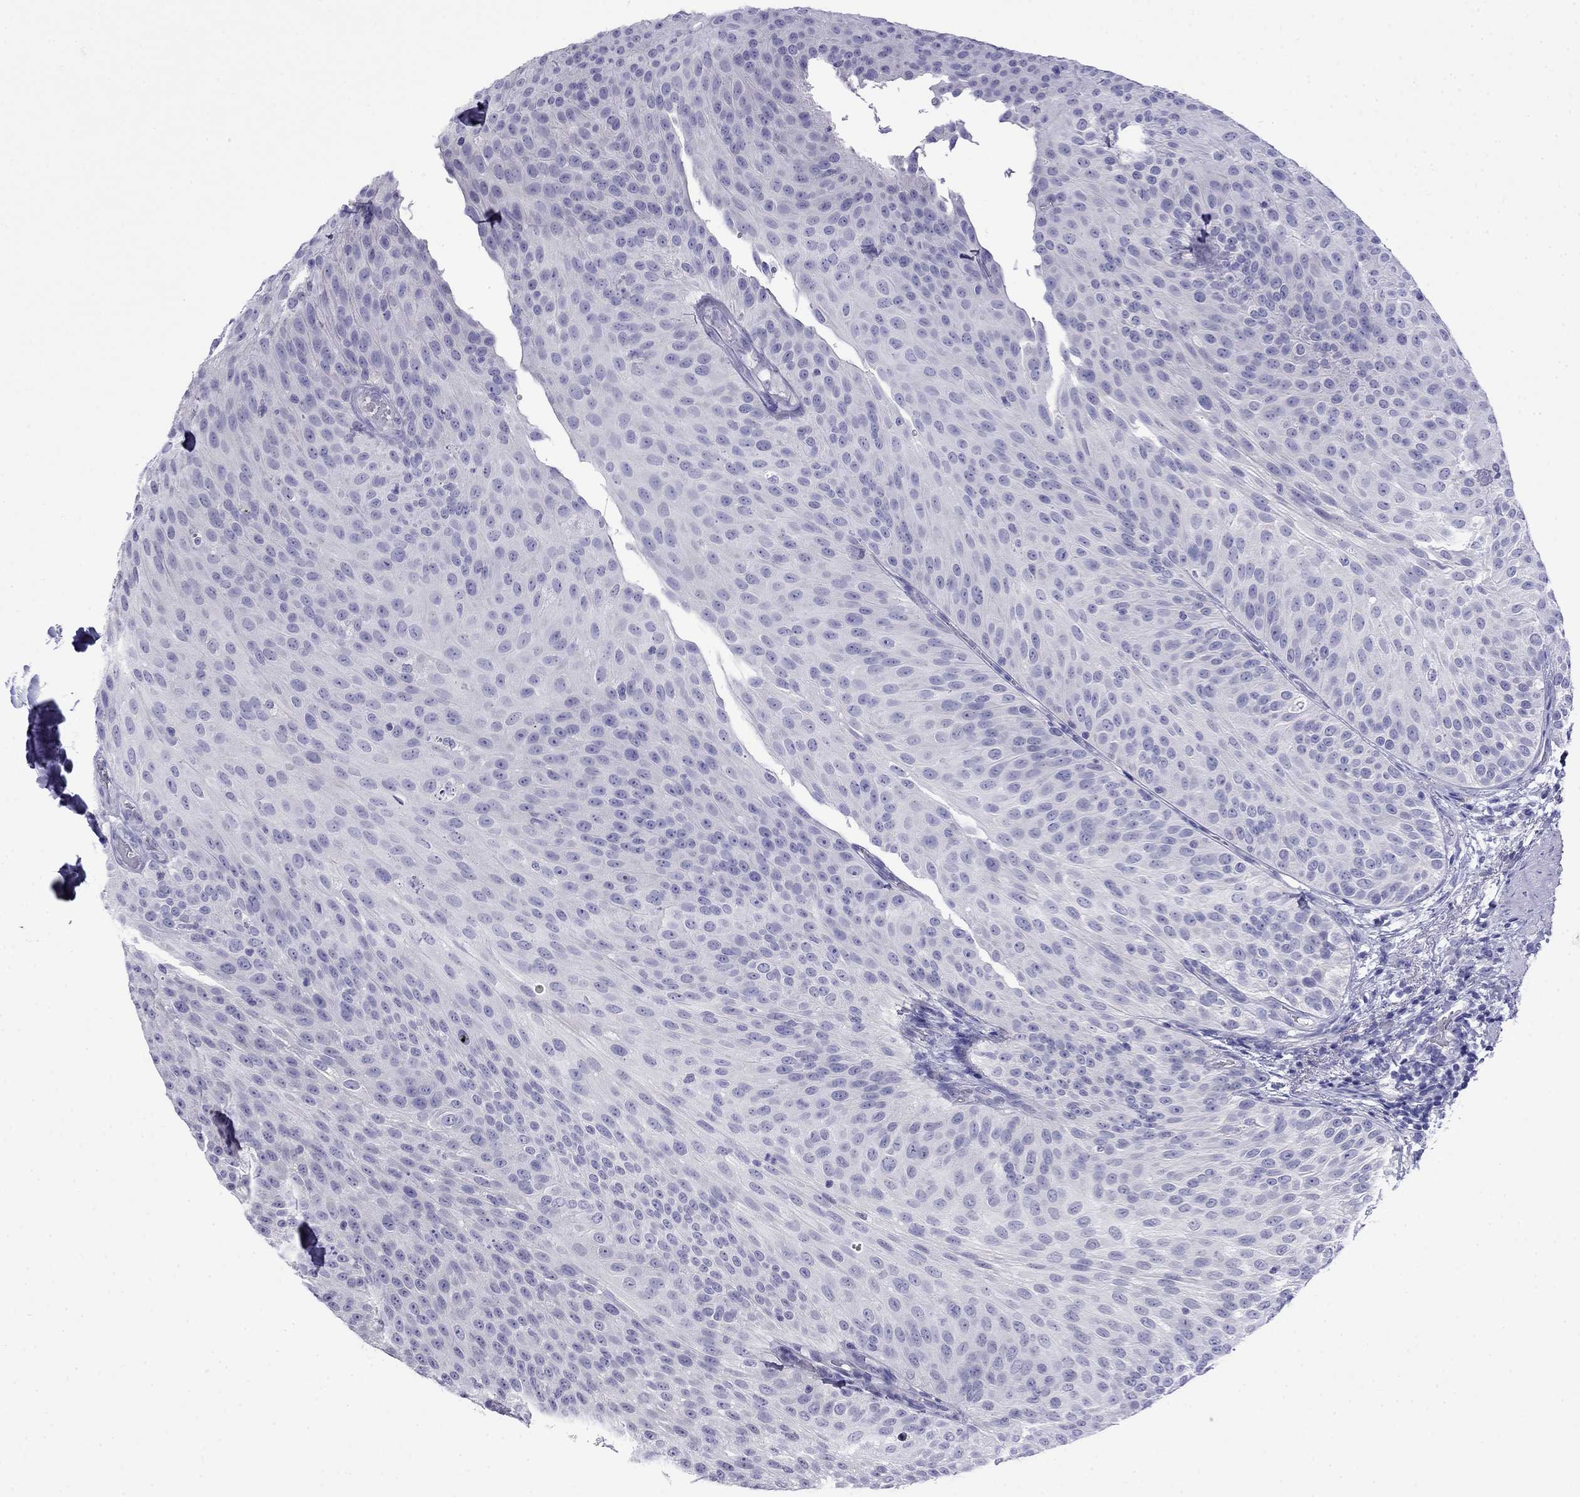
{"staining": {"intensity": "negative", "quantity": "none", "location": "none"}, "tissue": "urothelial cancer", "cell_type": "Tumor cells", "image_type": "cancer", "snomed": [{"axis": "morphology", "description": "Urothelial carcinoma, Low grade"}, {"axis": "topography", "description": "Urinary bladder"}], "caption": "Image shows no significant protein expression in tumor cells of urothelial carcinoma (low-grade).", "gene": "MYO15A", "patient": {"sex": "male", "age": 78}}